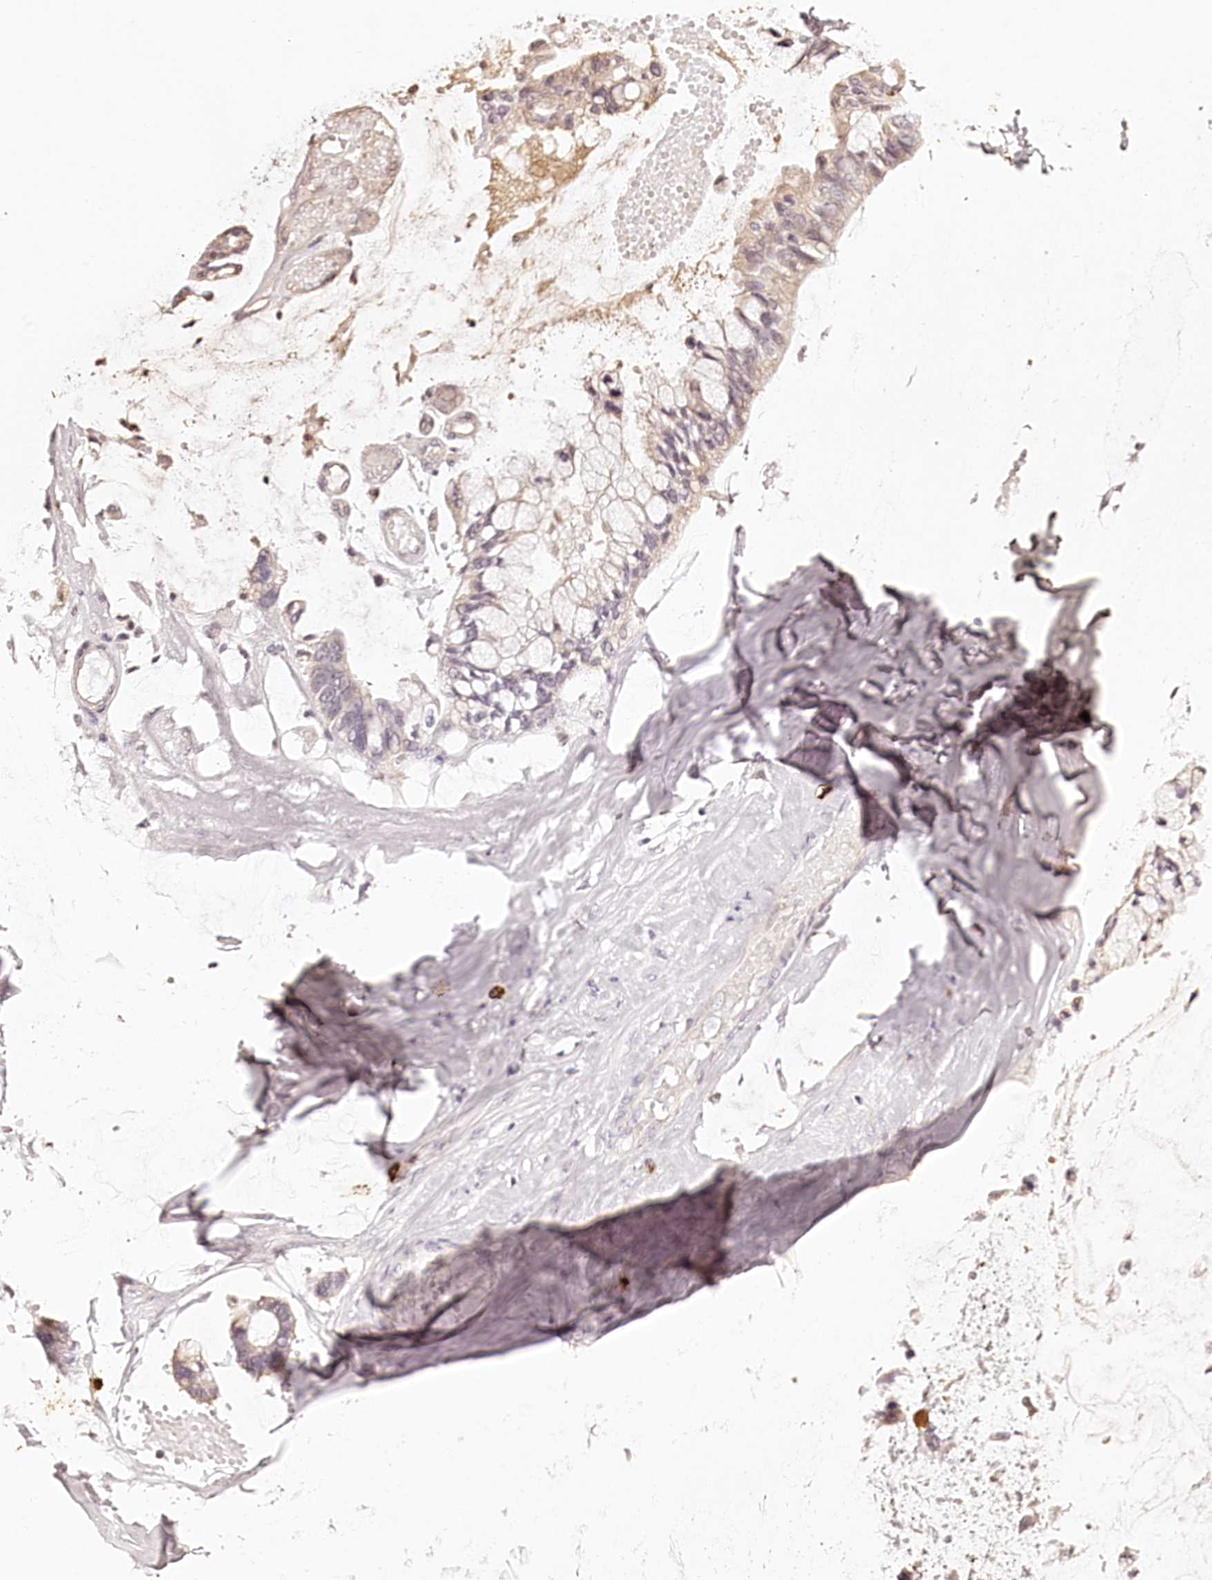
{"staining": {"intensity": "negative", "quantity": "none", "location": "none"}, "tissue": "ovarian cancer", "cell_type": "Tumor cells", "image_type": "cancer", "snomed": [{"axis": "morphology", "description": "Cystadenocarcinoma, mucinous, NOS"}, {"axis": "topography", "description": "Ovary"}], "caption": "A histopathology image of human ovarian mucinous cystadenocarcinoma is negative for staining in tumor cells.", "gene": "SYNGR1", "patient": {"sex": "female", "age": 39}}